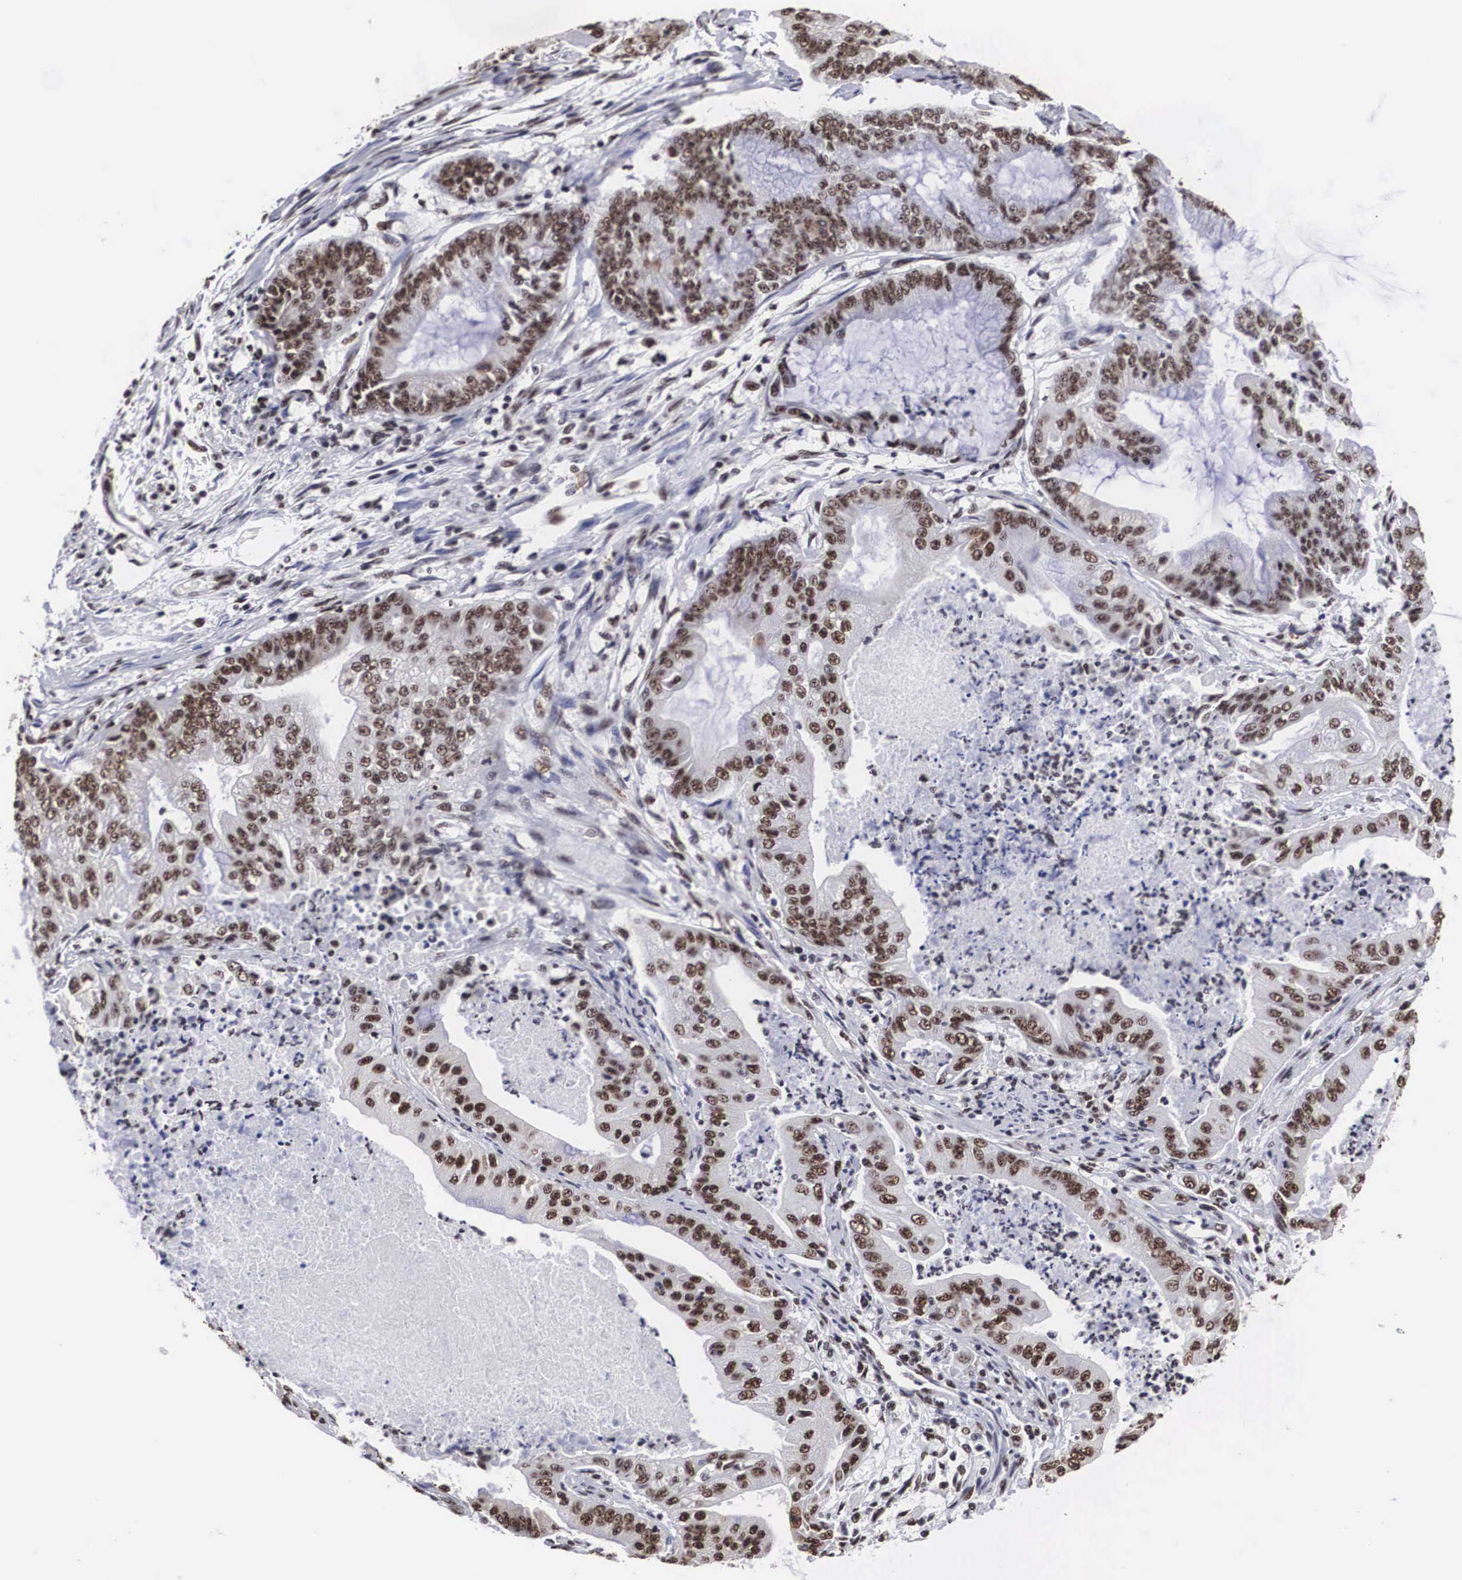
{"staining": {"intensity": "moderate", "quantity": ">75%", "location": "nuclear"}, "tissue": "endometrial cancer", "cell_type": "Tumor cells", "image_type": "cancer", "snomed": [{"axis": "morphology", "description": "Adenocarcinoma, NOS"}, {"axis": "topography", "description": "Endometrium"}], "caption": "Immunohistochemistry micrograph of endometrial cancer (adenocarcinoma) stained for a protein (brown), which shows medium levels of moderate nuclear expression in approximately >75% of tumor cells.", "gene": "ACIN1", "patient": {"sex": "female", "age": 63}}